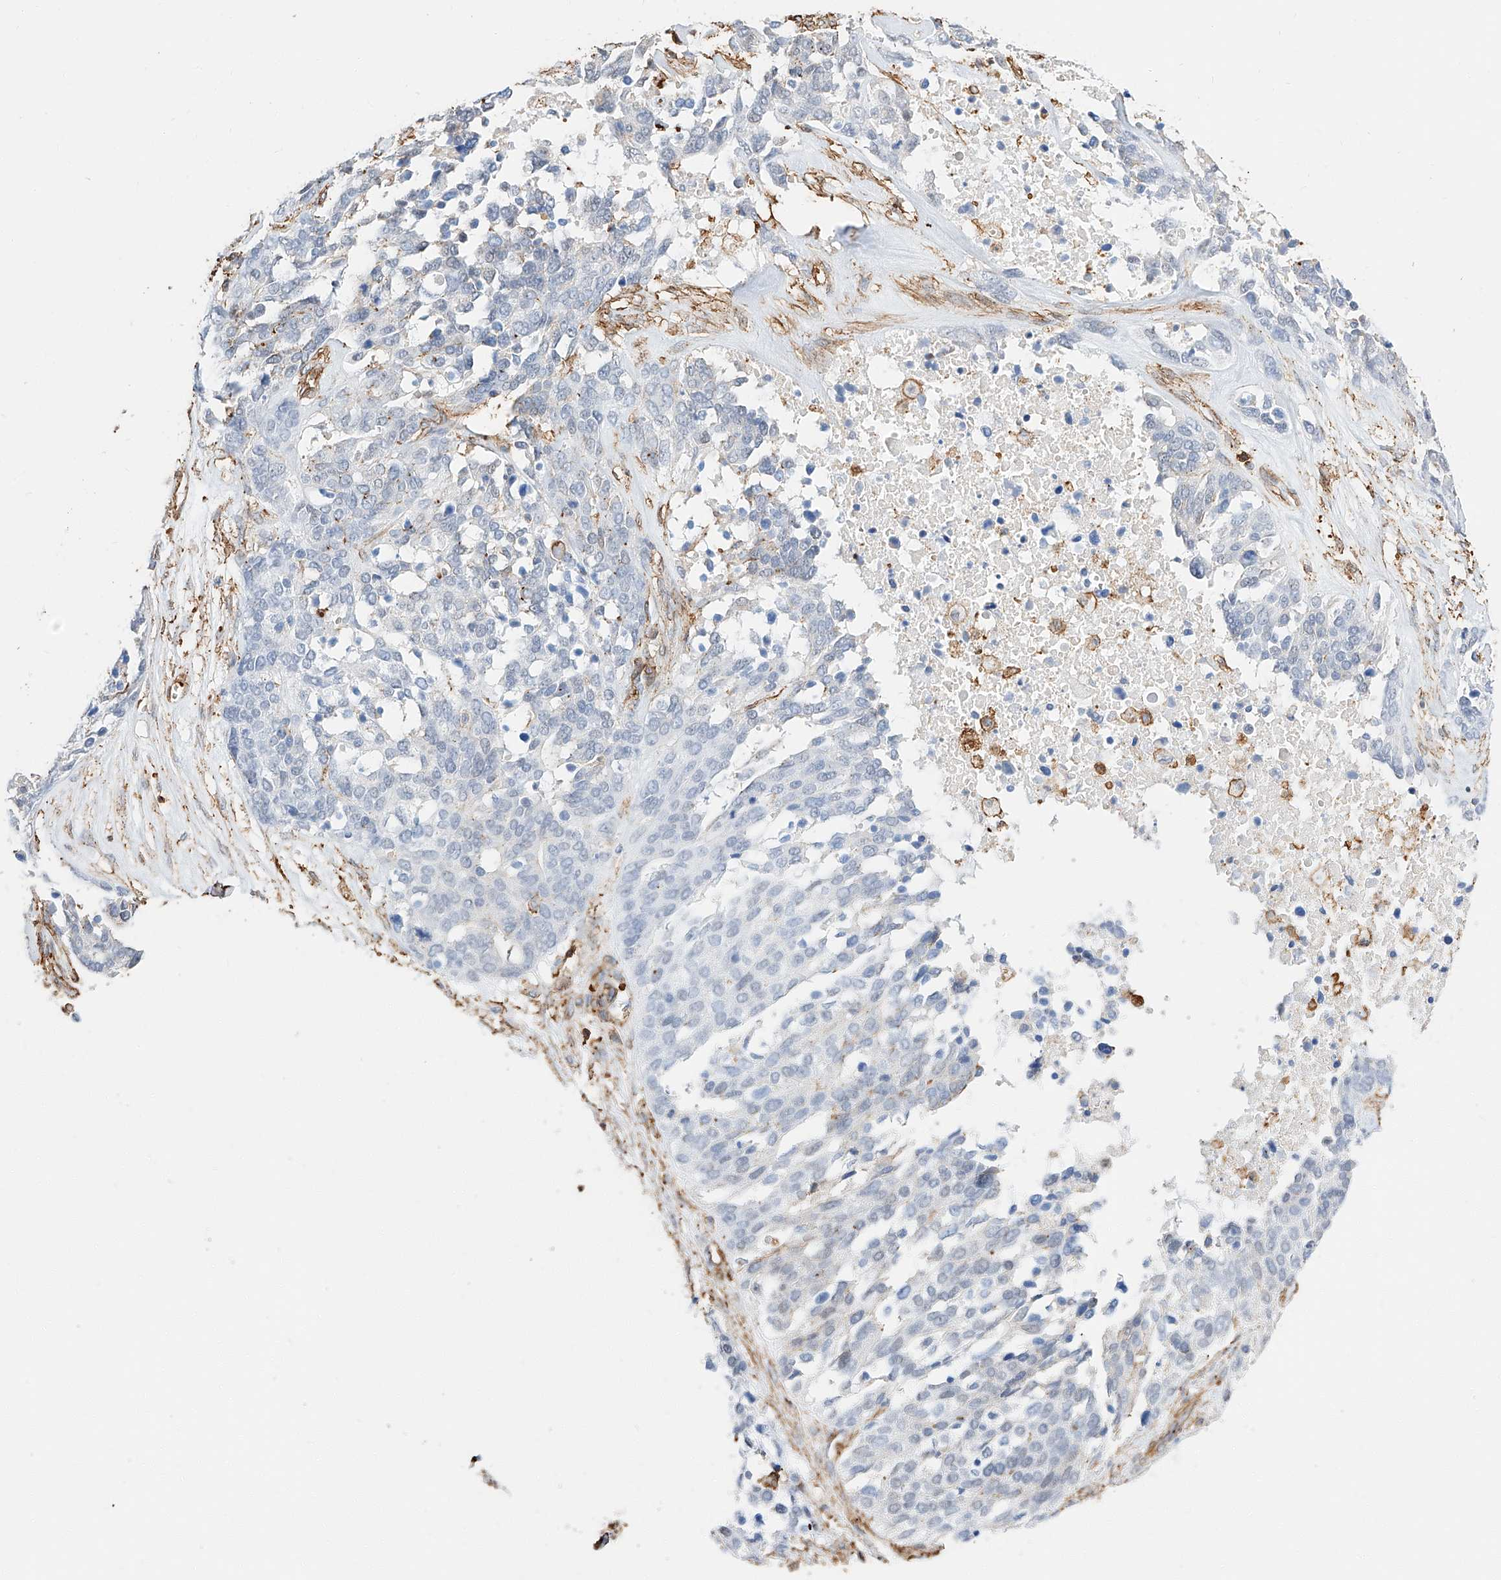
{"staining": {"intensity": "negative", "quantity": "none", "location": "none"}, "tissue": "ovarian cancer", "cell_type": "Tumor cells", "image_type": "cancer", "snomed": [{"axis": "morphology", "description": "Cystadenocarcinoma, serous, NOS"}, {"axis": "topography", "description": "Ovary"}], "caption": "DAB immunohistochemical staining of human ovarian cancer (serous cystadenocarcinoma) shows no significant positivity in tumor cells.", "gene": "WFS1", "patient": {"sex": "female", "age": 44}}